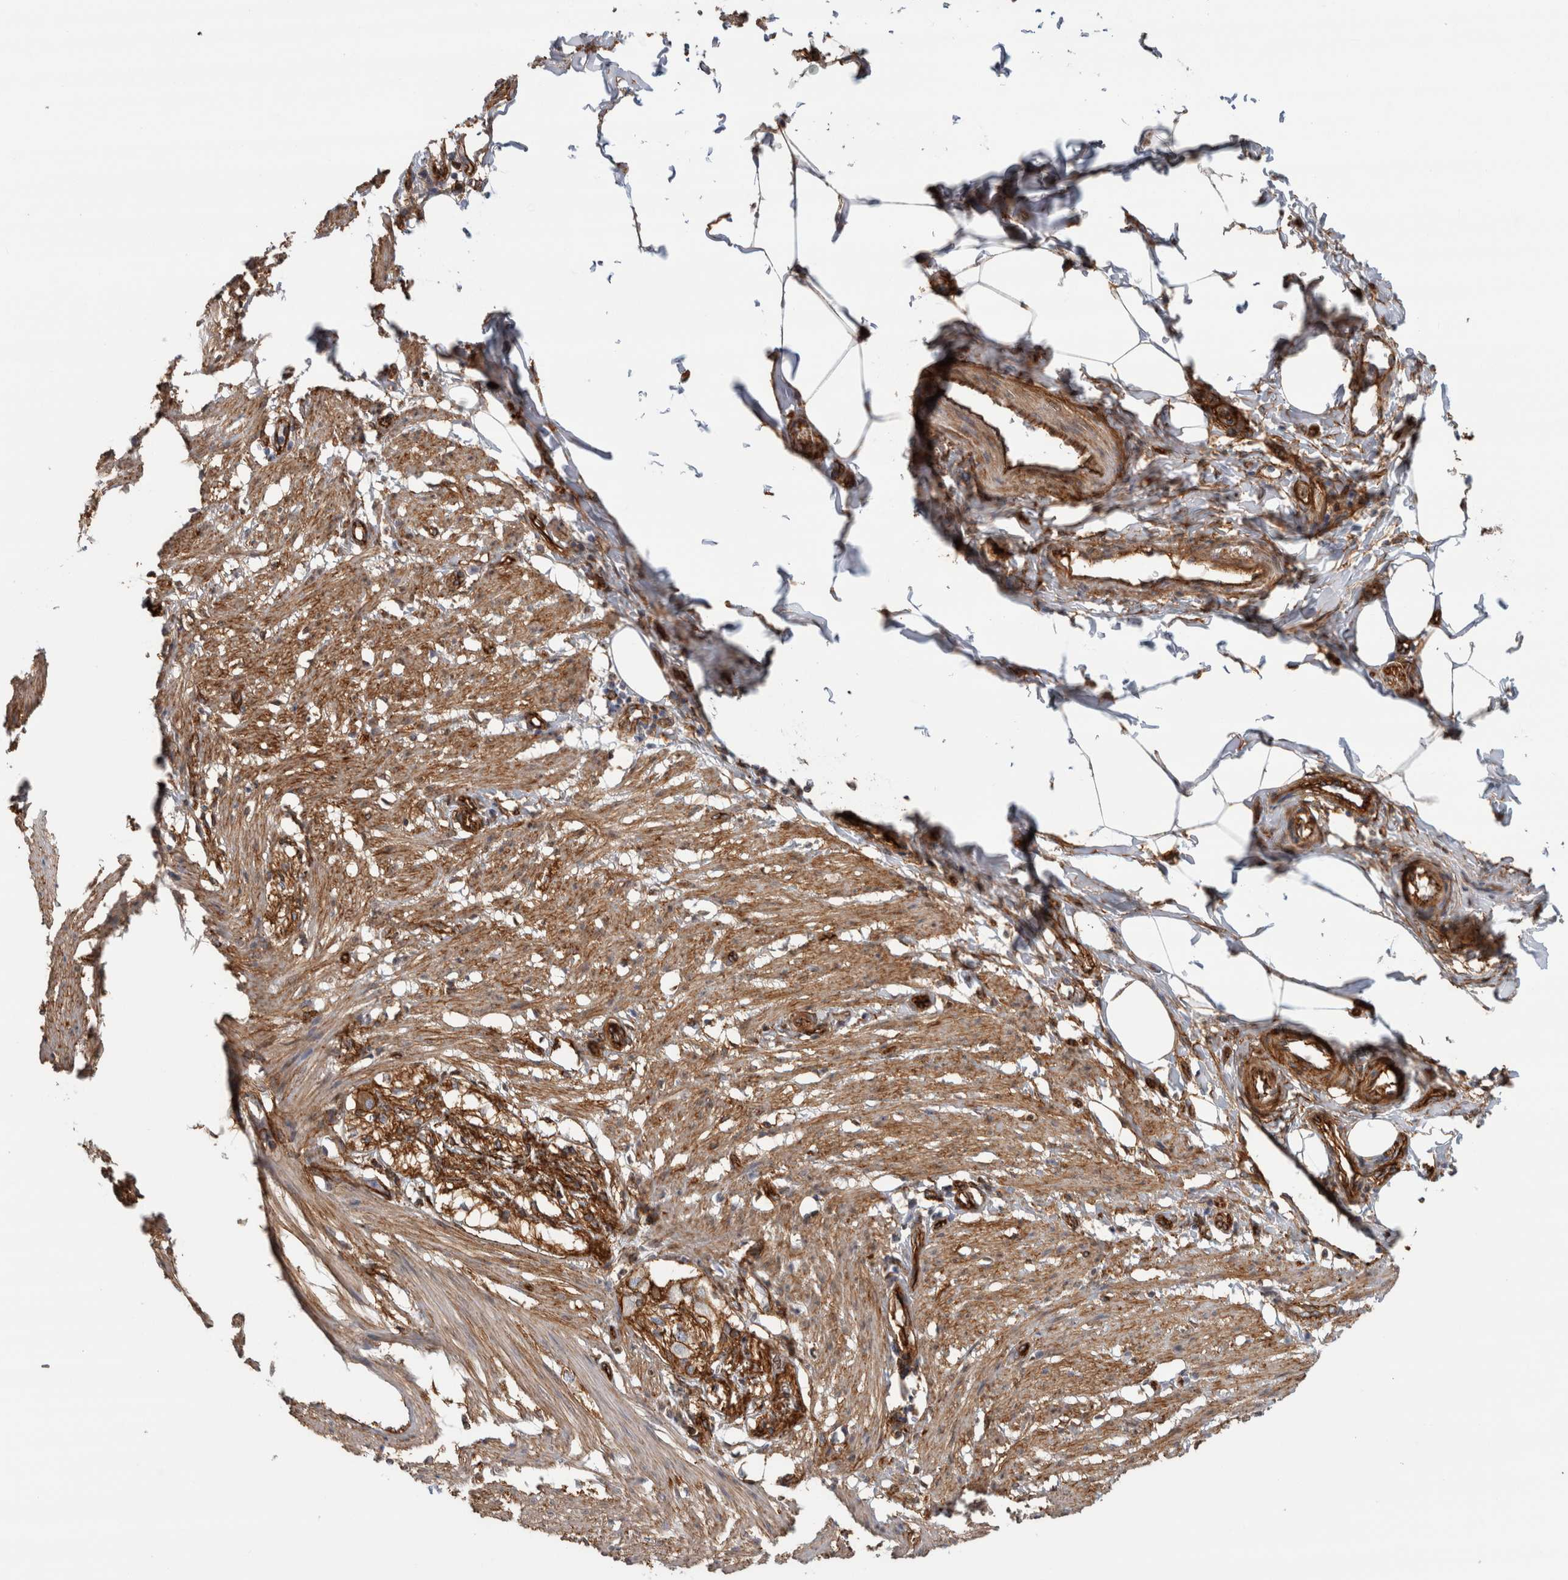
{"staining": {"intensity": "moderate", "quantity": ">75%", "location": "cytoplasmic/membranous"}, "tissue": "smooth muscle", "cell_type": "Smooth muscle cells", "image_type": "normal", "snomed": [{"axis": "morphology", "description": "Normal tissue, NOS"}, {"axis": "morphology", "description": "Adenocarcinoma, NOS"}, {"axis": "topography", "description": "Smooth muscle"}, {"axis": "topography", "description": "Colon"}], "caption": "A micrograph showing moderate cytoplasmic/membranous positivity in approximately >75% of smooth muscle cells in normal smooth muscle, as visualized by brown immunohistochemical staining.", "gene": "AHNAK", "patient": {"sex": "male", "age": 14}}